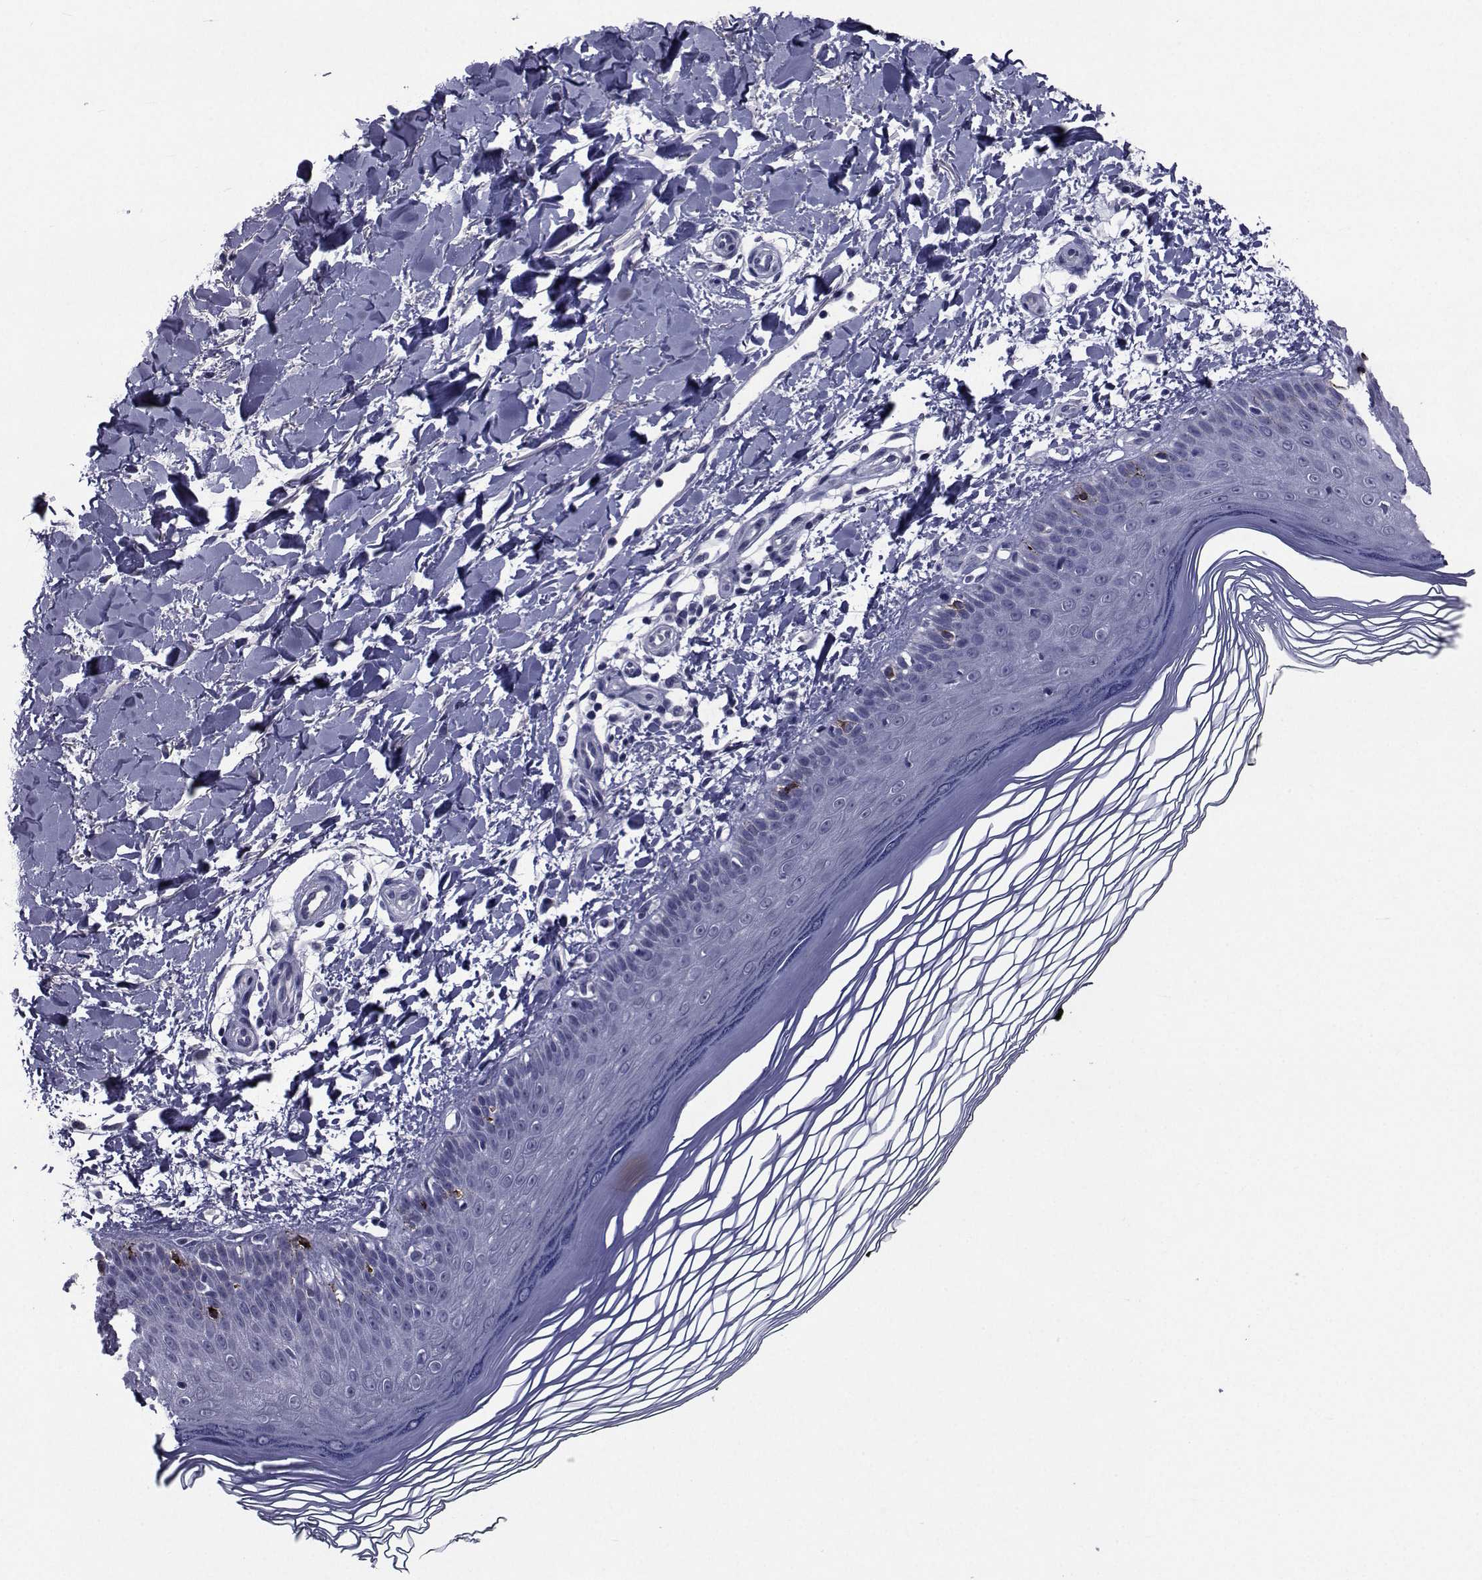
{"staining": {"intensity": "negative", "quantity": "none", "location": "none"}, "tissue": "skin", "cell_type": "Fibroblasts", "image_type": "normal", "snomed": [{"axis": "morphology", "description": "Normal tissue, NOS"}, {"axis": "topography", "description": "Skin"}], "caption": "IHC of benign skin reveals no staining in fibroblasts.", "gene": "SEMA5B", "patient": {"sex": "female", "age": 62}}